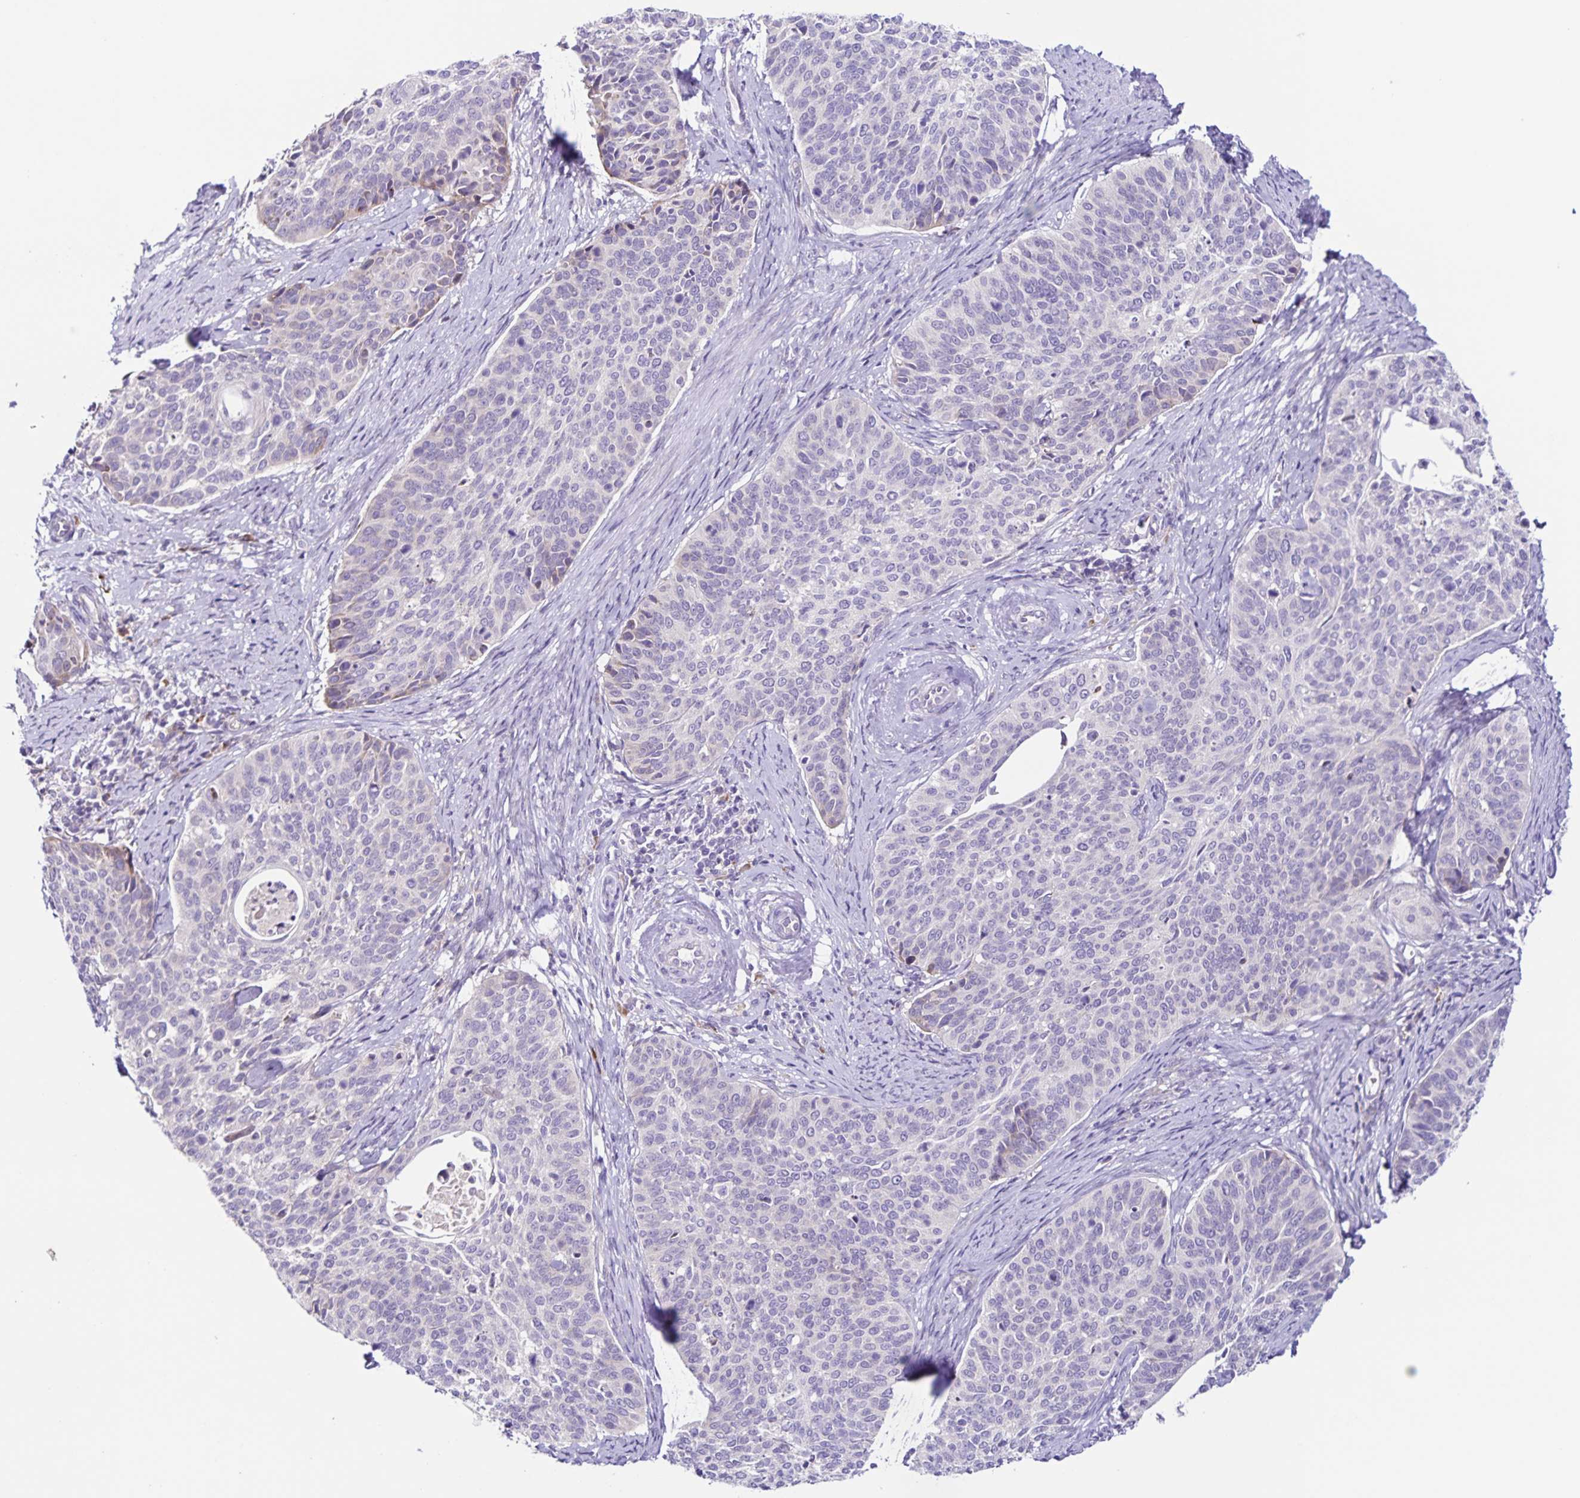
{"staining": {"intensity": "negative", "quantity": "none", "location": "none"}, "tissue": "cervical cancer", "cell_type": "Tumor cells", "image_type": "cancer", "snomed": [{"axis": "morphology", "description": "Squamous cell carcinoma, NOS"}, {"axis": "topography", "description": "Cervix"}], "caption": "This is a histopathology image of immunohistochemistry (IHC) staining of cervical cancer, which shows no expression in tumor cells.", "gene": "RNFT2", "patient": {"sex": "female", "age": 69}}